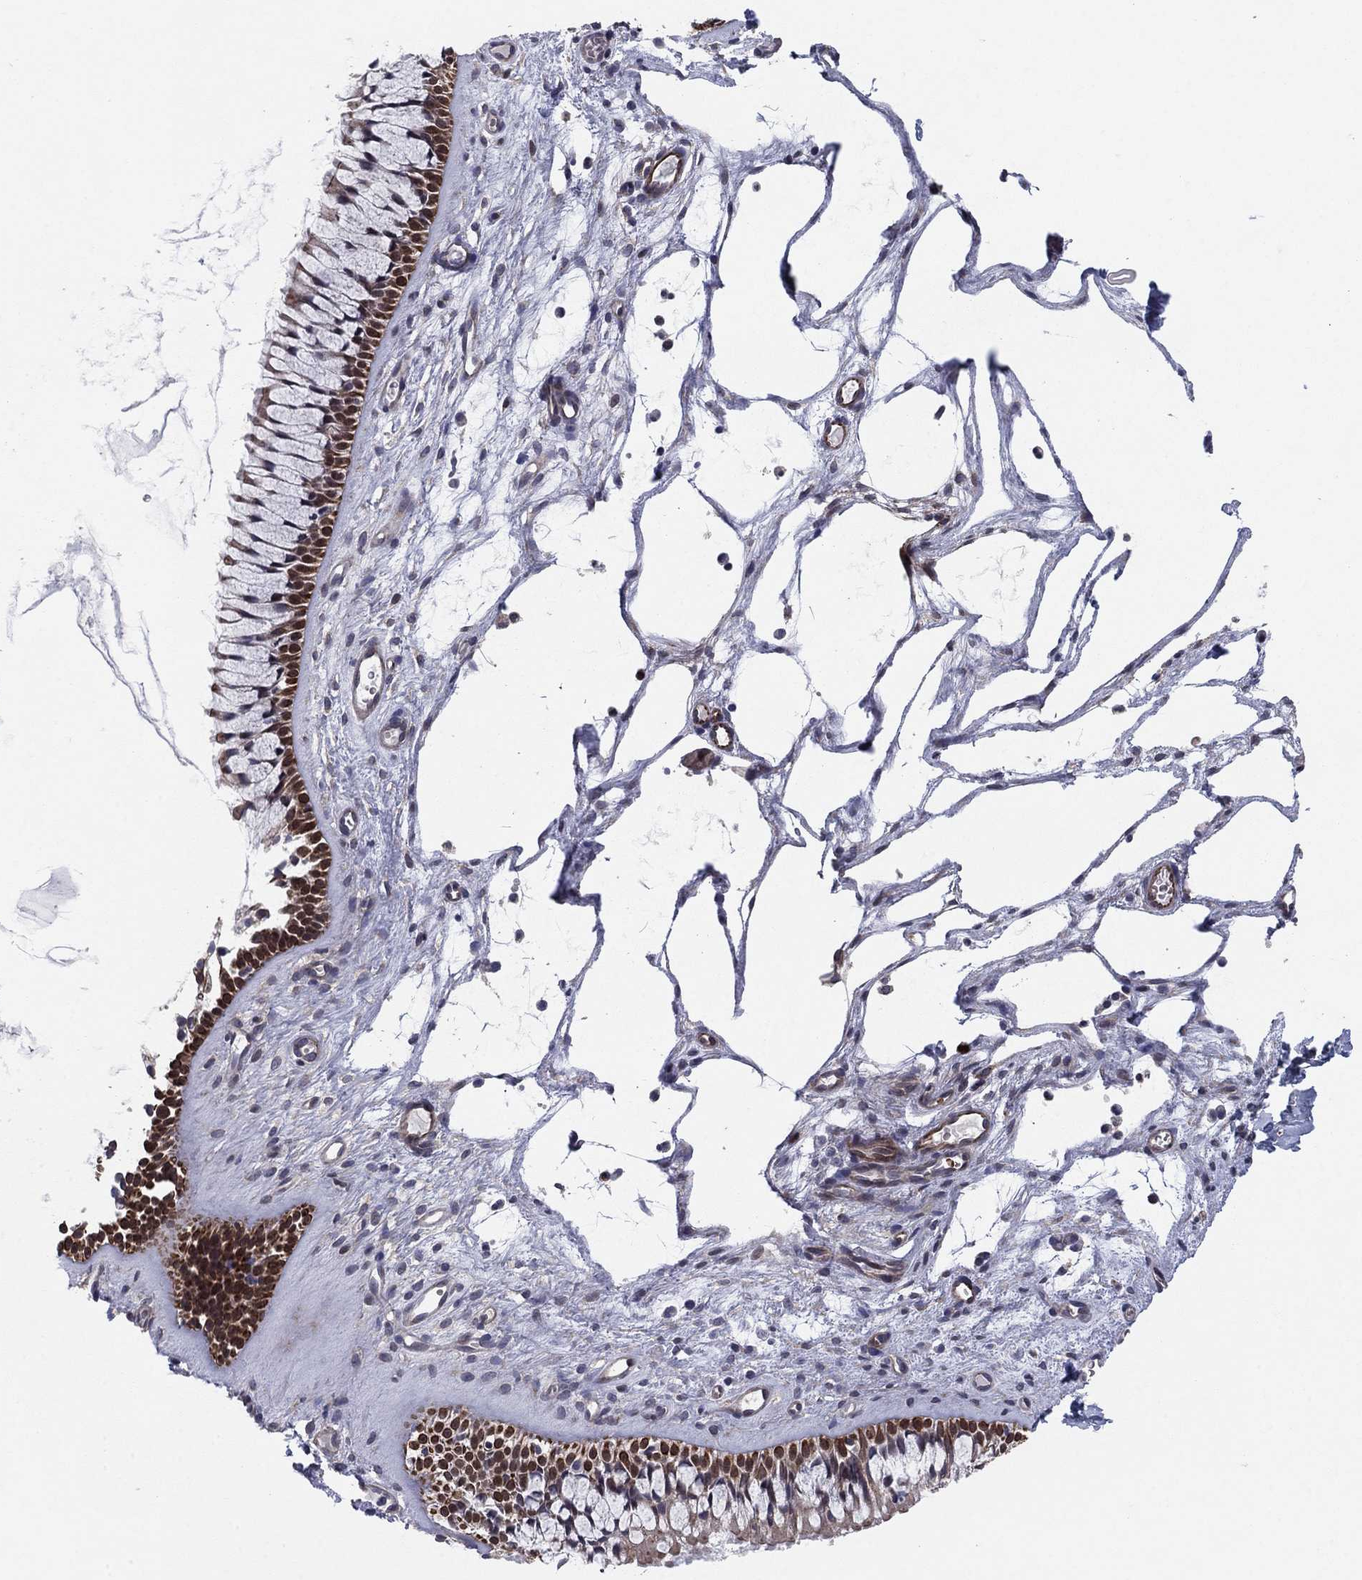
{"staining": {"intensity": "strong", "quantity": ">75%", "location": "nuclear"}, "tissue": "nasopharynx", "cell_type": "Respiratory epithelial cells", "image_type": "normal", "snomed": [{"axis": "morphology", "description": "Normal tissue, NOS"}, {"axis": "topography", "description": "Nasopharynx"}], "caption": "Immunohistochemical staining of unremarkable nasopharynx demonstrates strong nuclear protein expression in about >75% of respiratory epithelial cells. (DAB (3,3'-diaminobenzidine) IHC, brown staining for protein, blue staining for nuclei).", "gene": "BCL11A", "patient": {"sex": "male", "age": 51}}